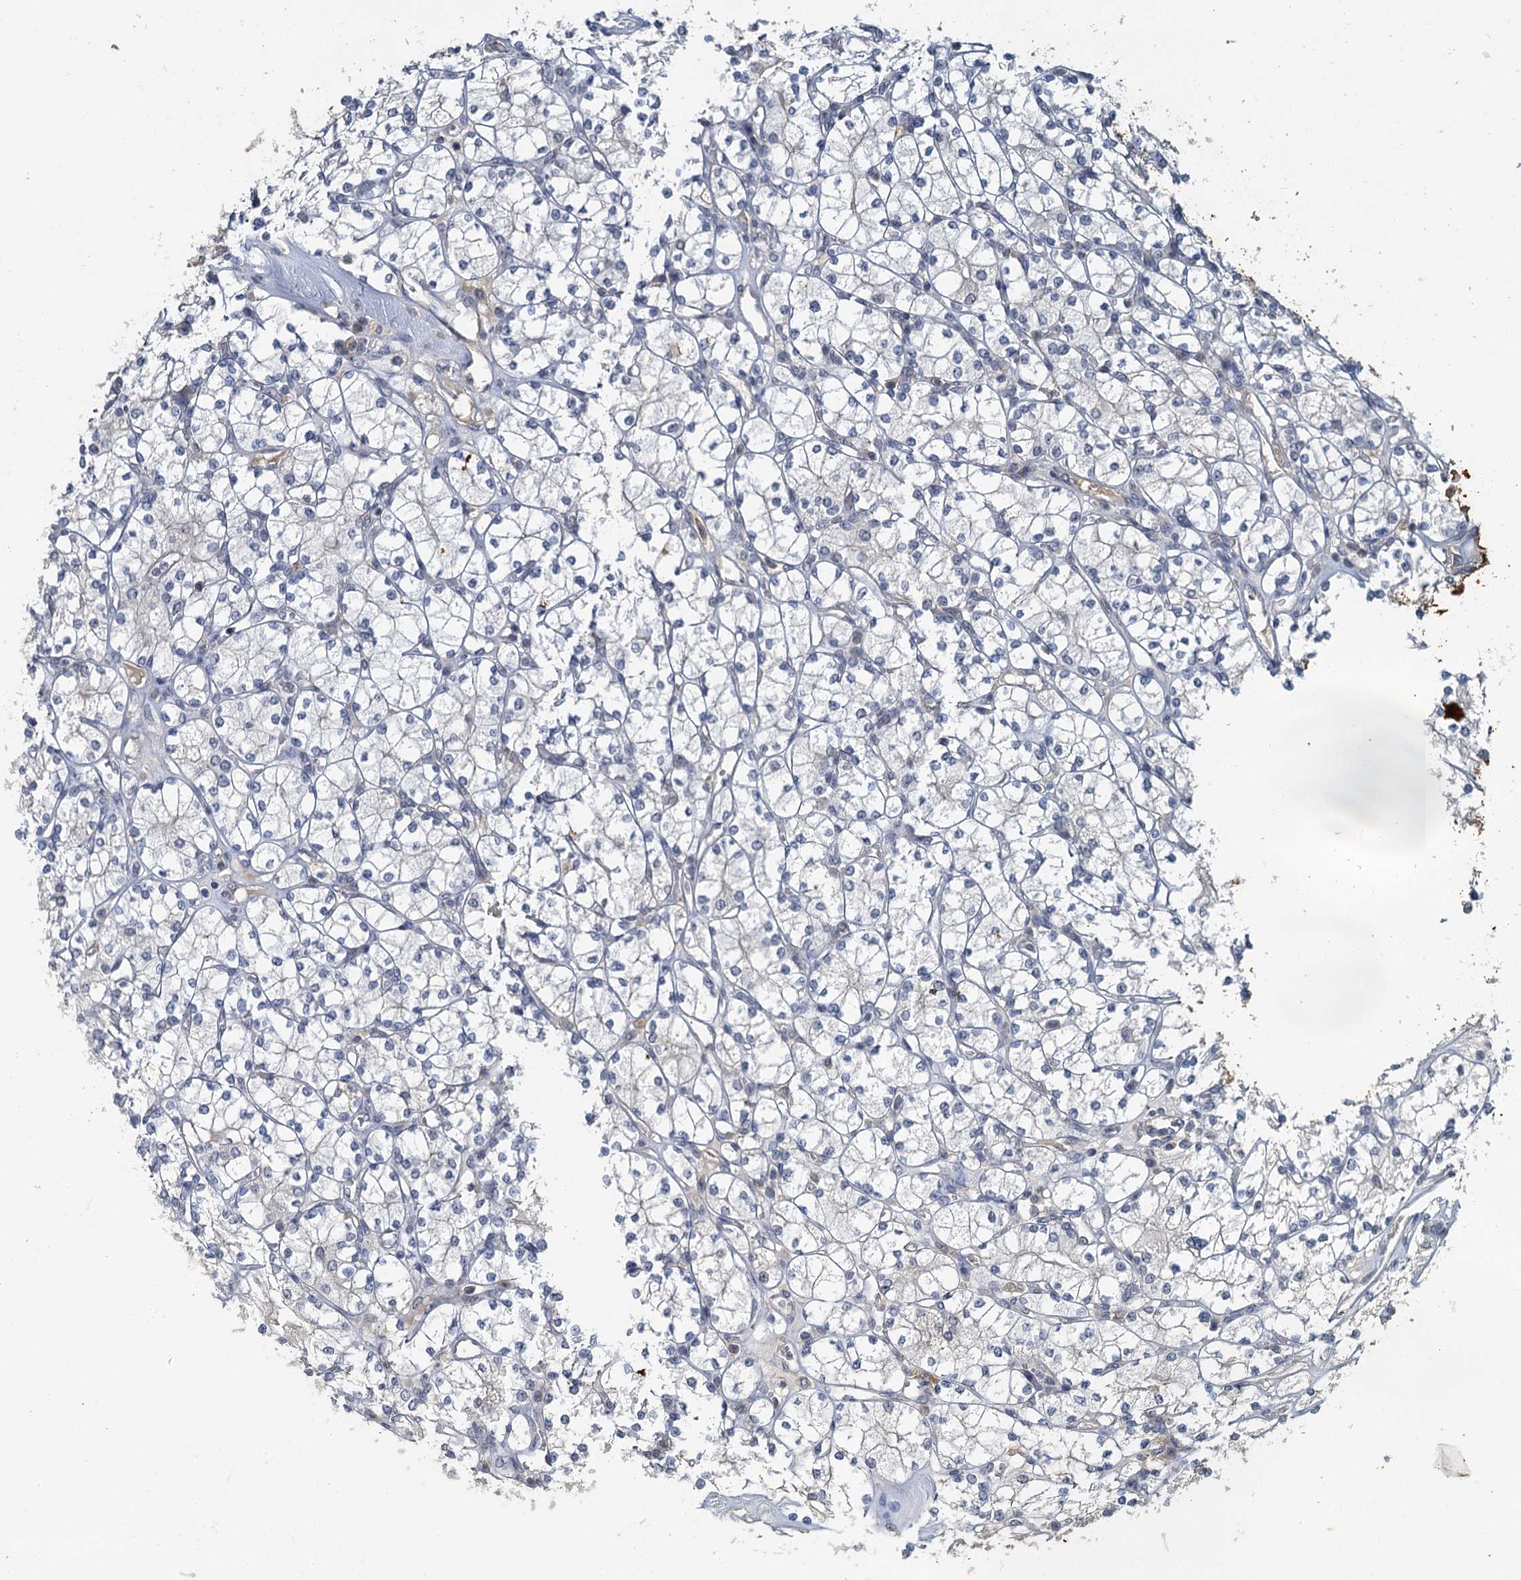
{"staining": {"intensity": "negative", "quantity": "none", "location": "none"}, "tissue": "renal cancer", "cell_type": "Tumor cells", "image_type": "cancer", "snomed": [{"axis": "morphology", "description": "Adenocarcinoma, NOS"}, {"axis": "topography", "description": "Kidney"}], "caption": "There is no significant expression in tumor cells of renal cancer (adenocarcinoma).", "gene": "MUCL1", "patient": {"sex": "male", "age": 77}}